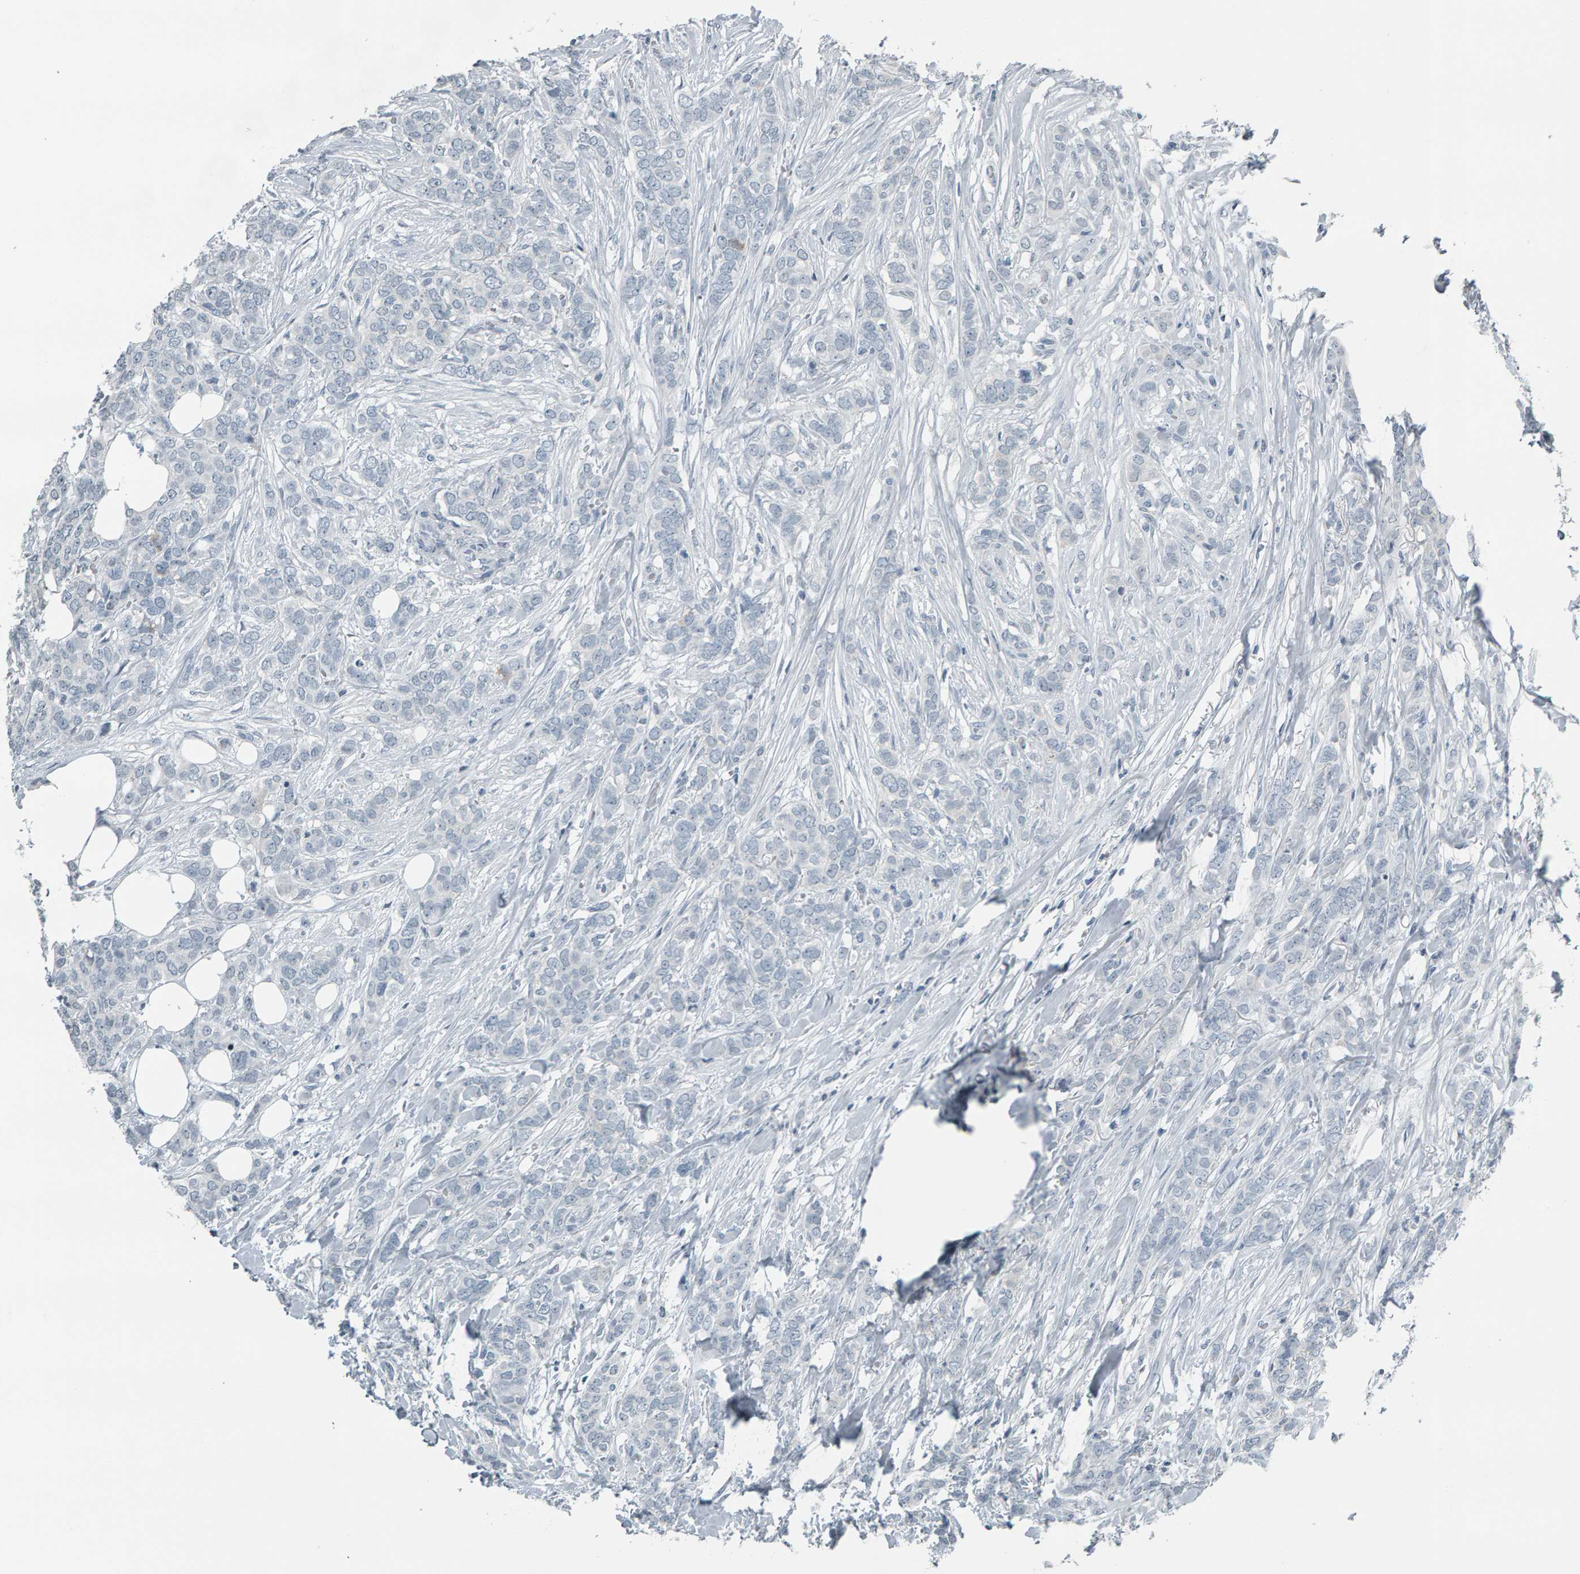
{"staining": {"intensity": "negative", "quantity": "none", "location": "none"}, "tissue": "breast cancer", "cell_type": "Tumor cells", "image_type": "cancer", "snomed": [{"axis": "morphology", "description": "Lobular carcinoma"}, {"axis": "topography", "description": "Skin"}, {"axis": "topography", "description": "Breast"}], "caption": "Protein analysis of breast cancer (lobular carcinoma) reveals no significant staining in tumor cells.", "gene": "PYY", "patient": {"sex": "female", "age": 46}}